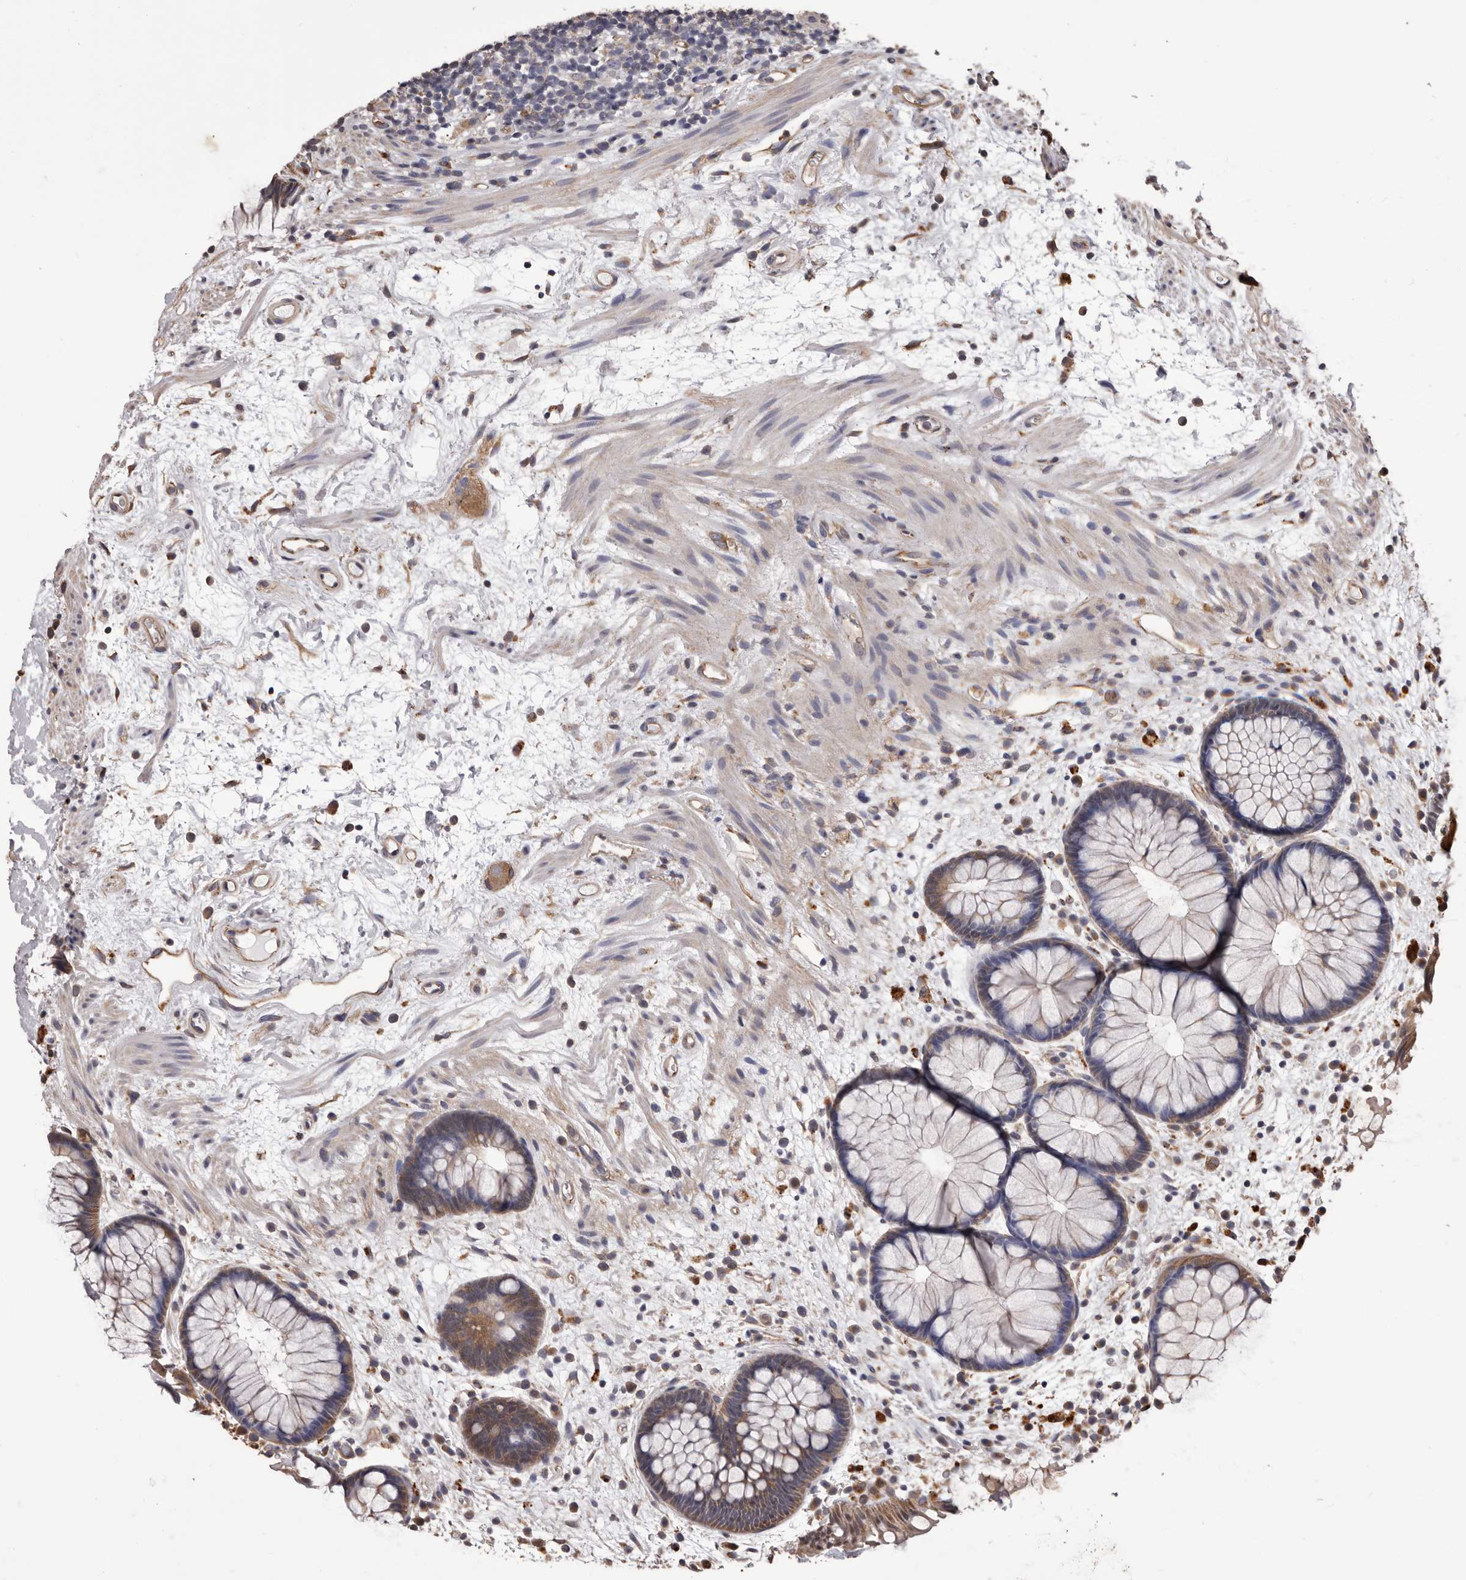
{"staining": {"intensity": "weak", "quantity": "25%-75%", "location": "cytoplasmic/membranous"}, "tissue": "rectum", "cell_type": "Glandular cells", "image_type": "normal", "snomed": [{"axis": "morphology", "description": "Normal tissue, NOS"}, {"axis": "topography", "description": "Rectum"}], "caption": "Protein staining by immunohistochemistry displays weak cytoplasmic/membranous expression in approximately 25%-75% of glandular cells in benign rectum. The staining was performed using DAB (3,3'-diaminobenzidine), with brown indicating positive protein expression. Nuclei are stained blue with hematoxylin.", "gene": "CEP104", "patient": {"sex": "male", "age": 51}}